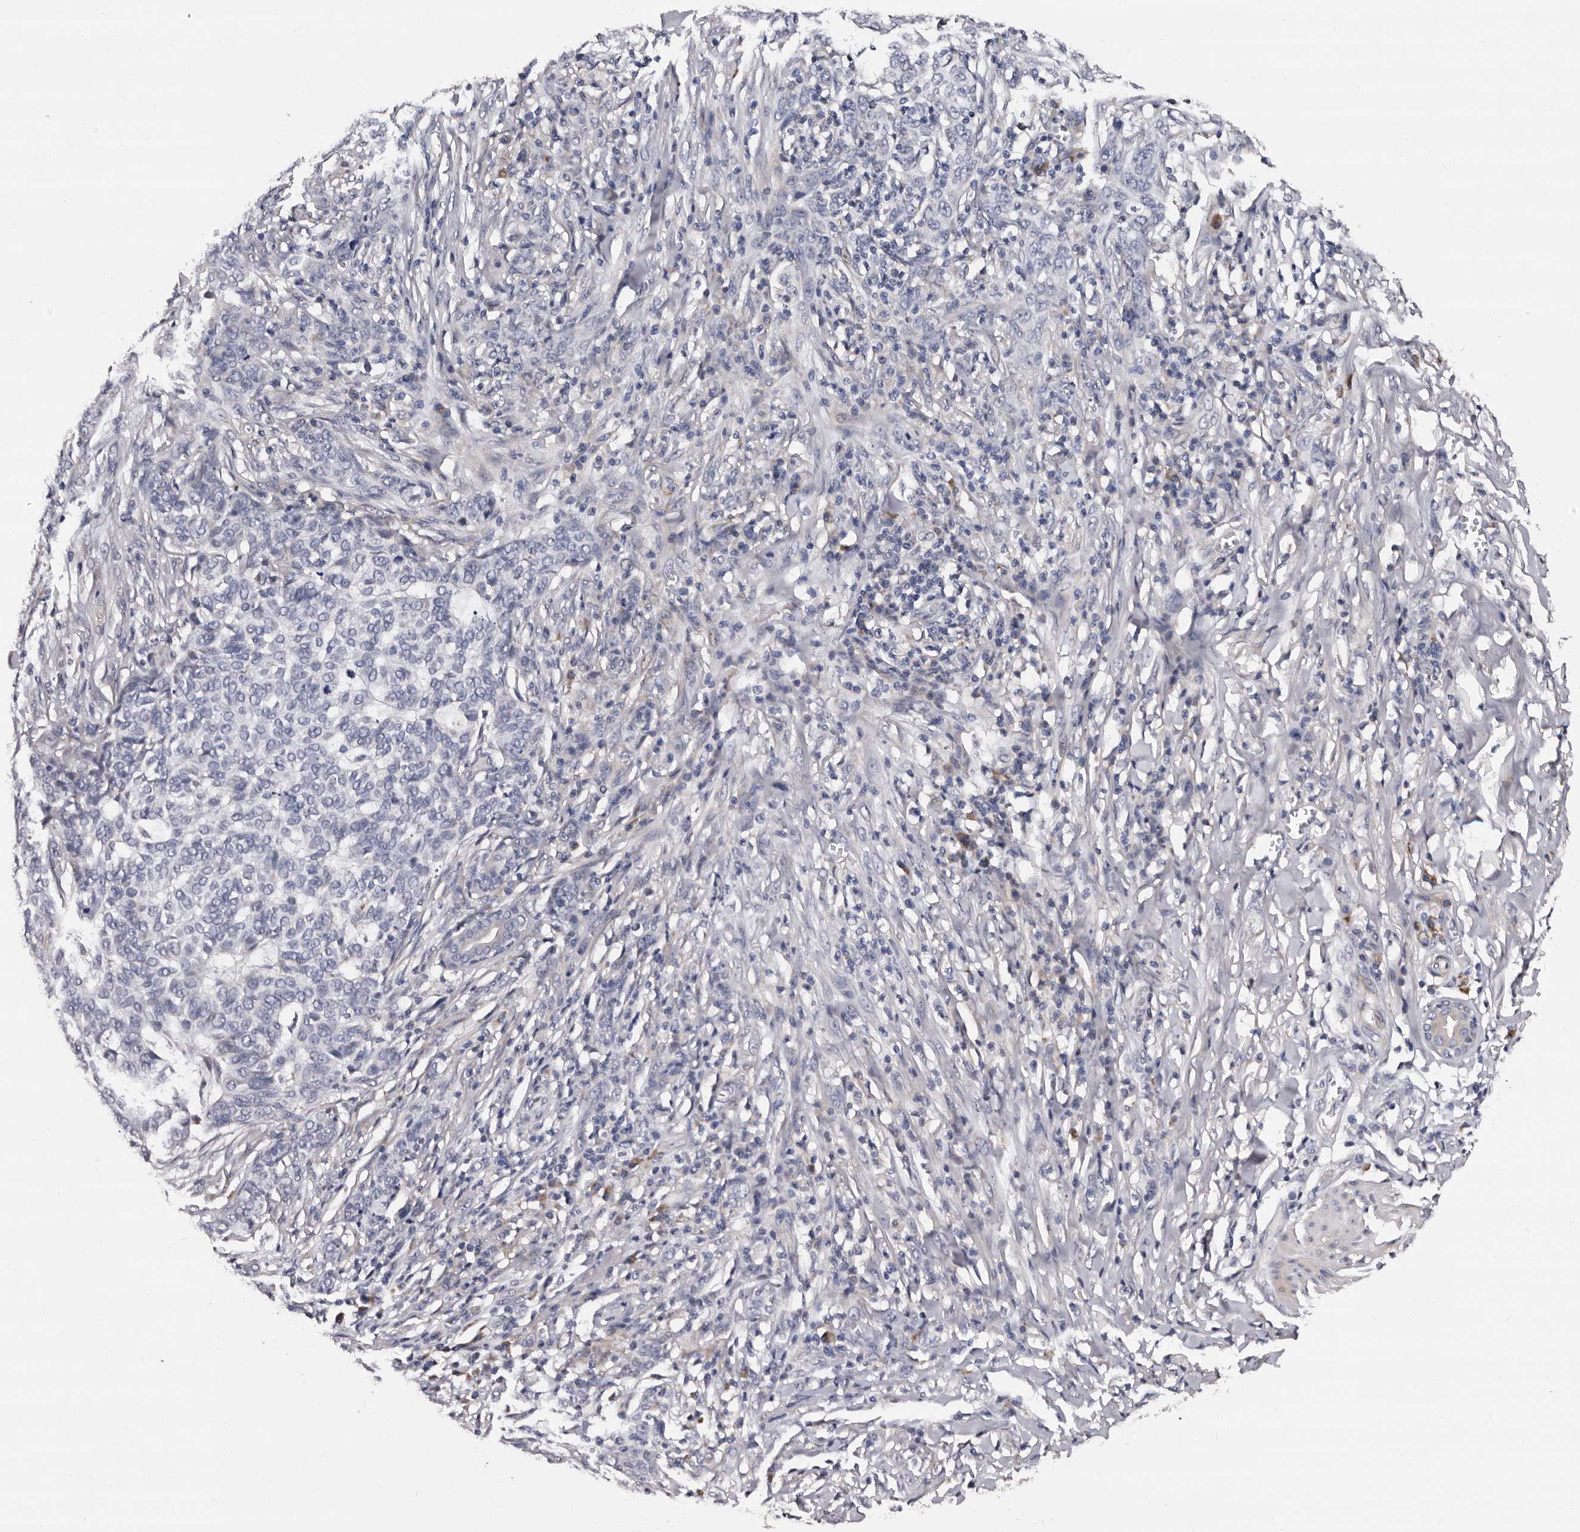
{"staining": {"intensity": "negative", "quantity": "none", "location": "none"}, "tissue": "skin cancer", "cell_type": "Tumor cells", "image_type": "cancer", "snomed": [{"axis": "morphology", "description": "Basal cell carcinoma"}, {"axis": "topography", "description": "Skin"}], "caption": "Tumor cells are negative for brown protein staining in skin cancer (basal cell carcinoma).", "gene": "TAF4B", "patient": {"sex": "male", "age": 85}}